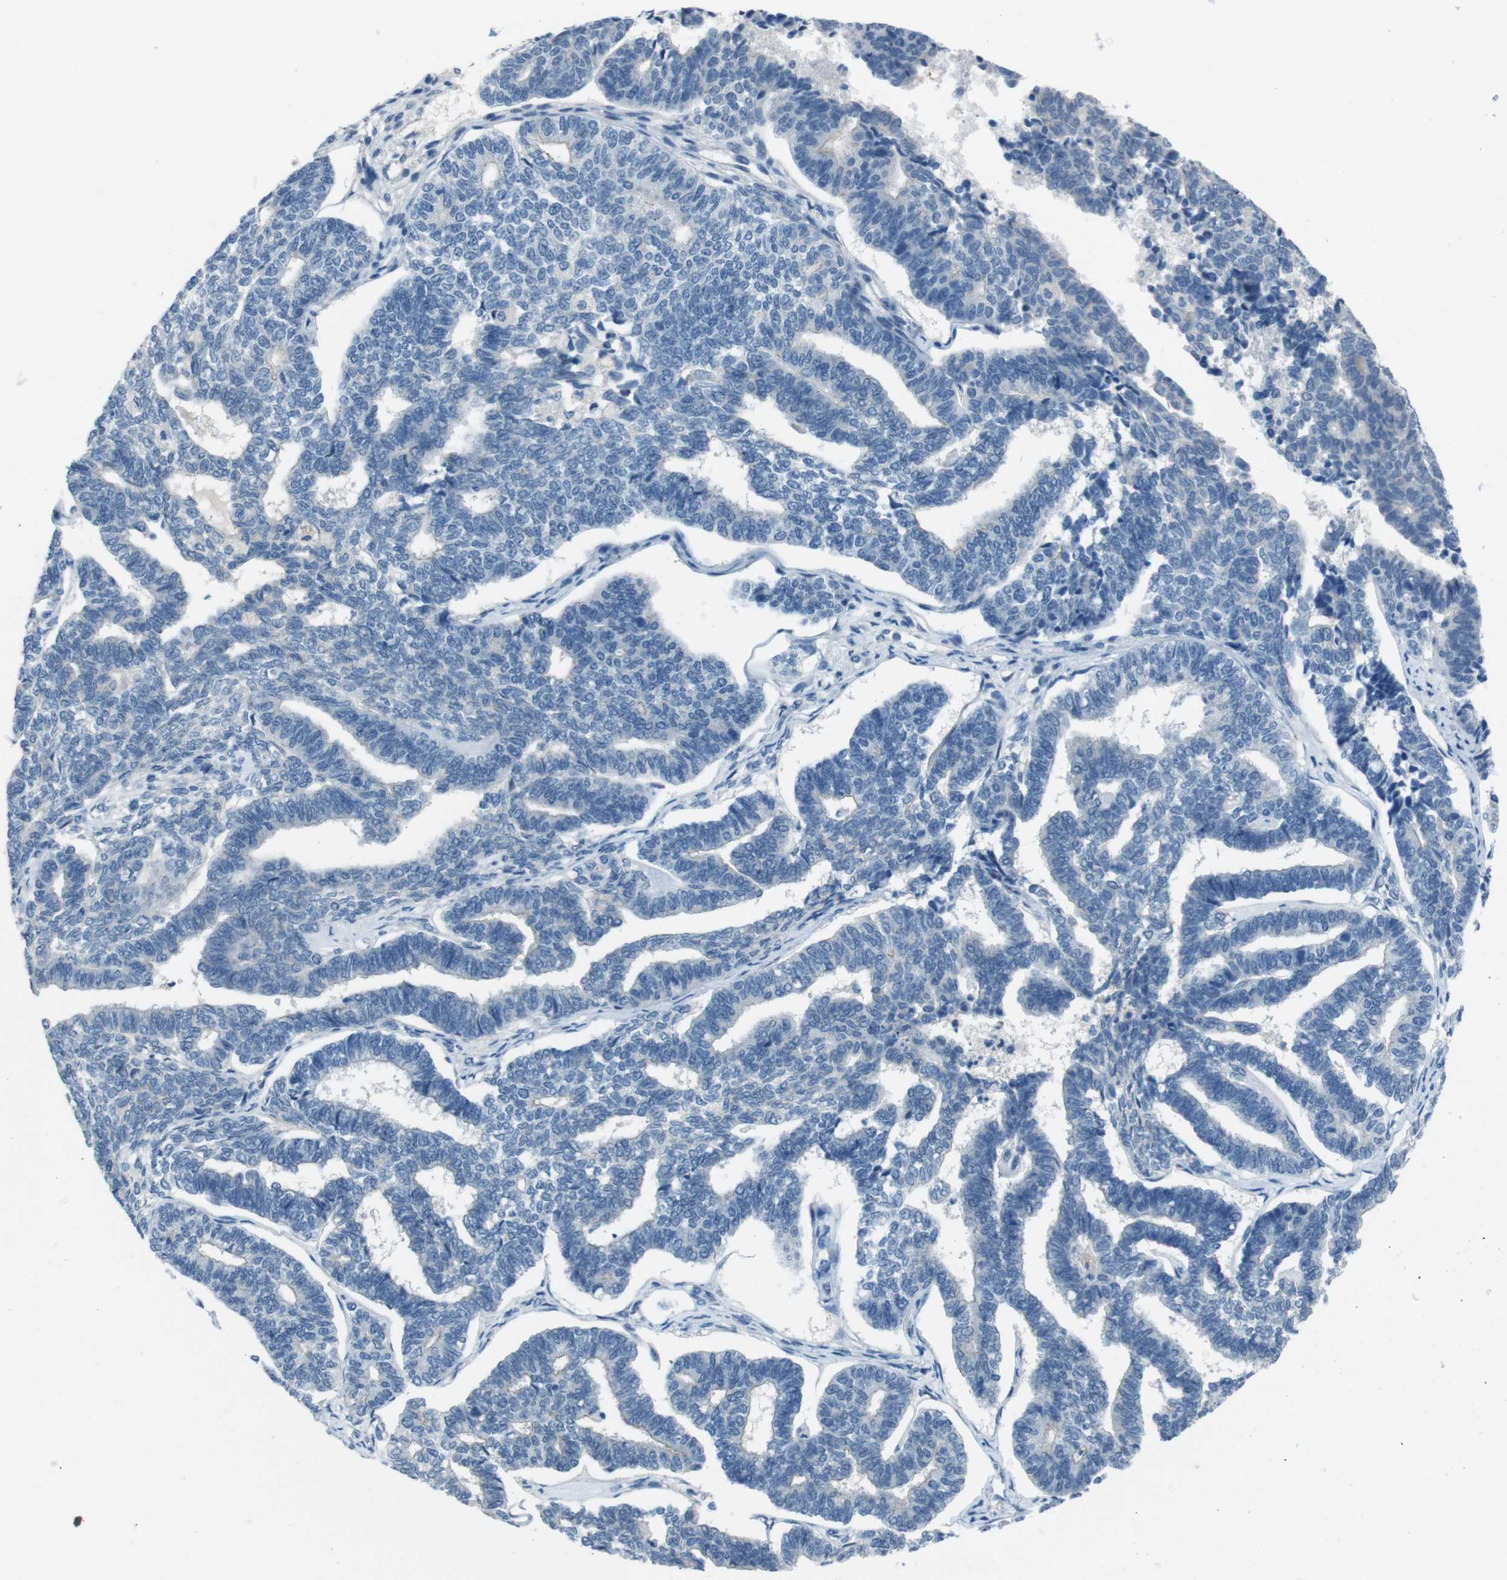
{"staining": {"intensity": "negative", "quantity": "none", "location": "none"}, "tissue": "endometrial cancer", "cell_type": "Tumor cells", "image_type": "cancer", "snomed": [{"axis": "morphology", "description": "Adenocarcinoma, NOS"}, {"axis": "topography", "description": "Endometrium"}], "caption": "Endometrial adenocarcinoma was stained to show a protein in brown. There is no significant positivity in tumor cells.", "gene": "HRH2", "patient": {"sex": "female", "age": 70}}